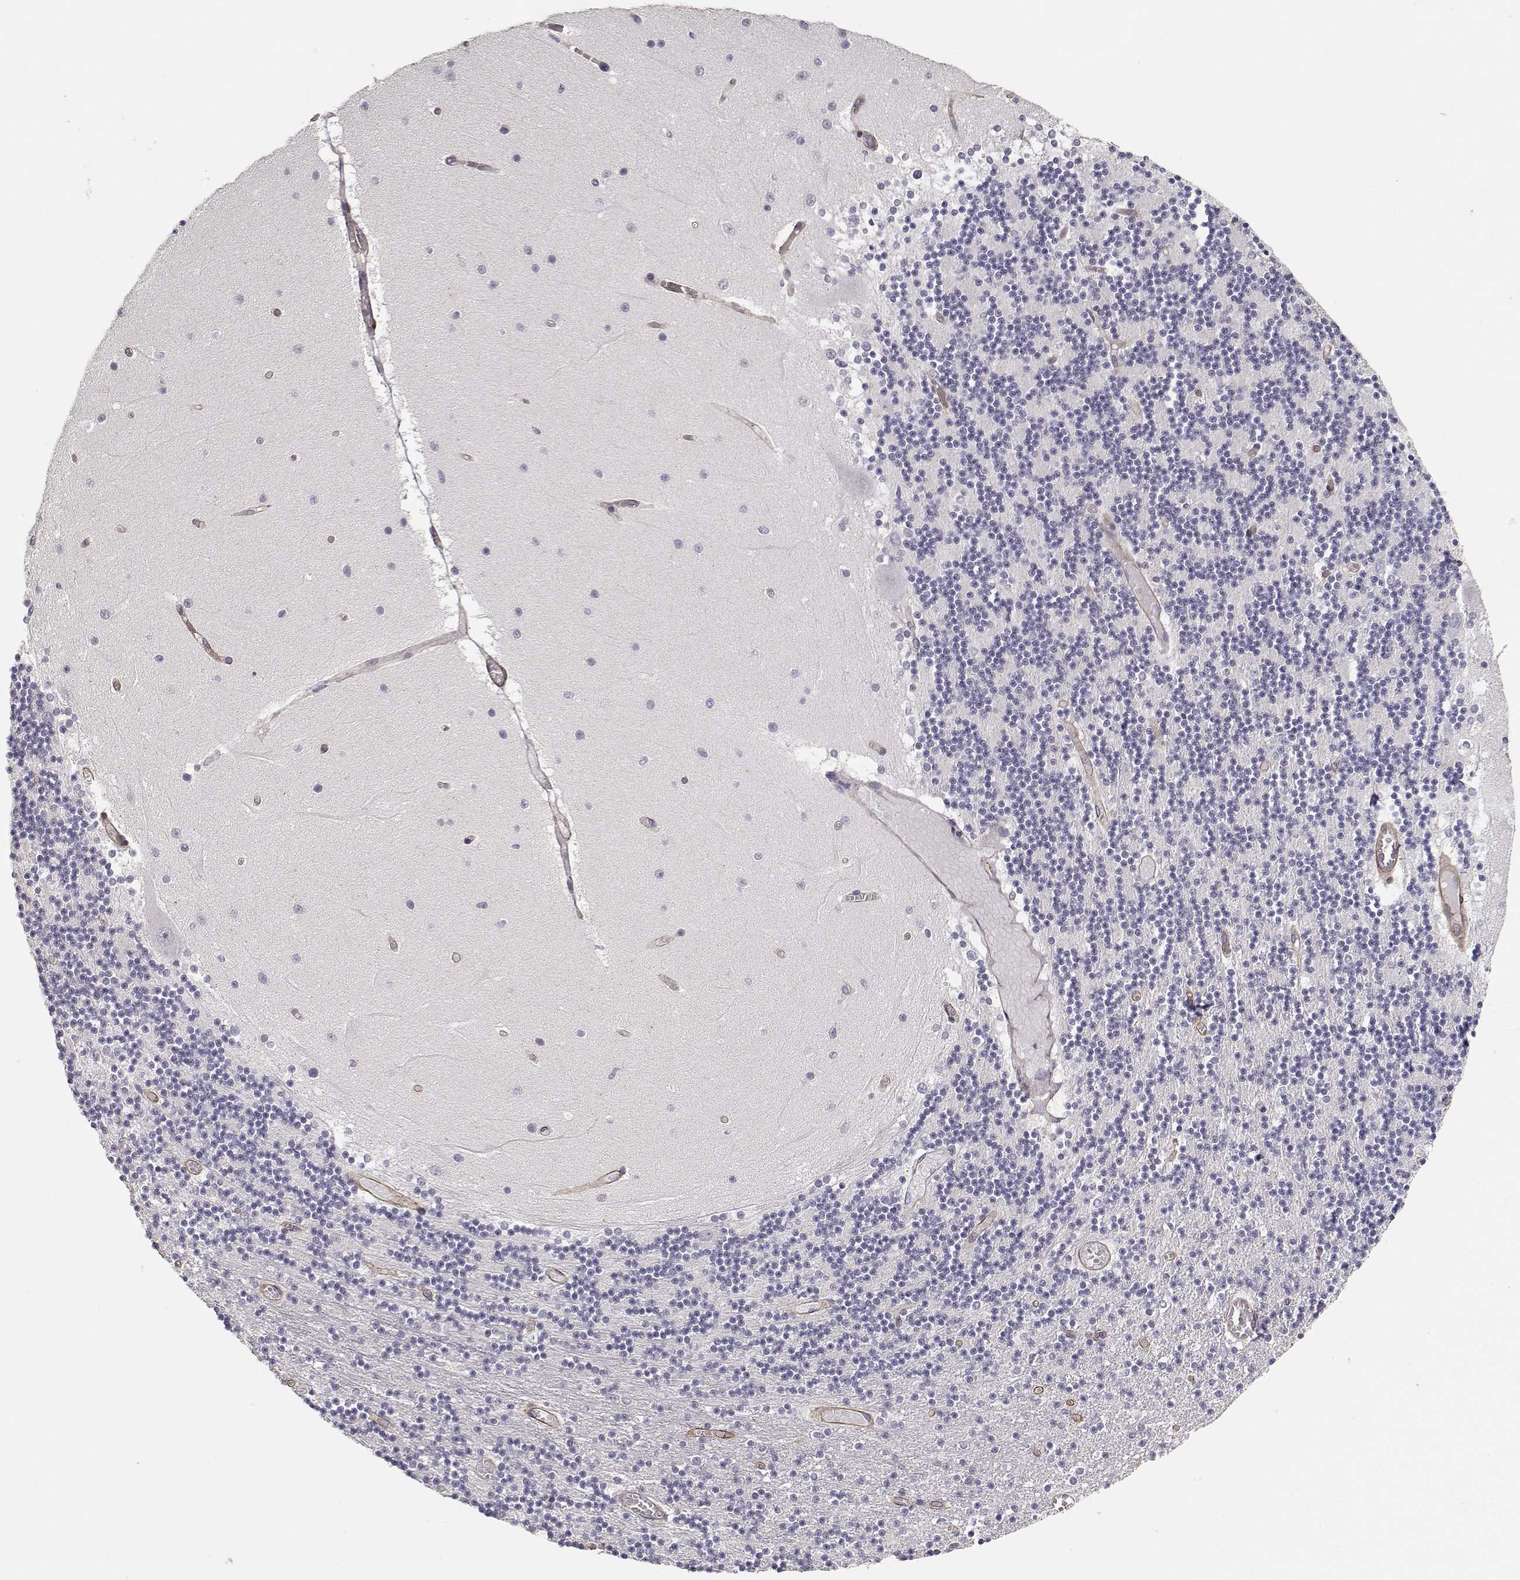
{"staining": {"intensity": "negative", "quantity": "none", "location": "none"}, "tissue": "cerebellum", "cell_type": "Cells in granular layer", "image_type": "normal", "snomed": [{"axis": "morphology", "description": "Normal tissue, NOS"}, {"axis": "topography", "description": "Cerebellum"}], "caption": "Immunohistochemistry (IHC) photomicrograph of benign cerebellum stained for a protein (brown), which reveals no positivity in cells in granular layer.", "gene": "LAMA5", "patient": {"sex": "female", "age": 28}}